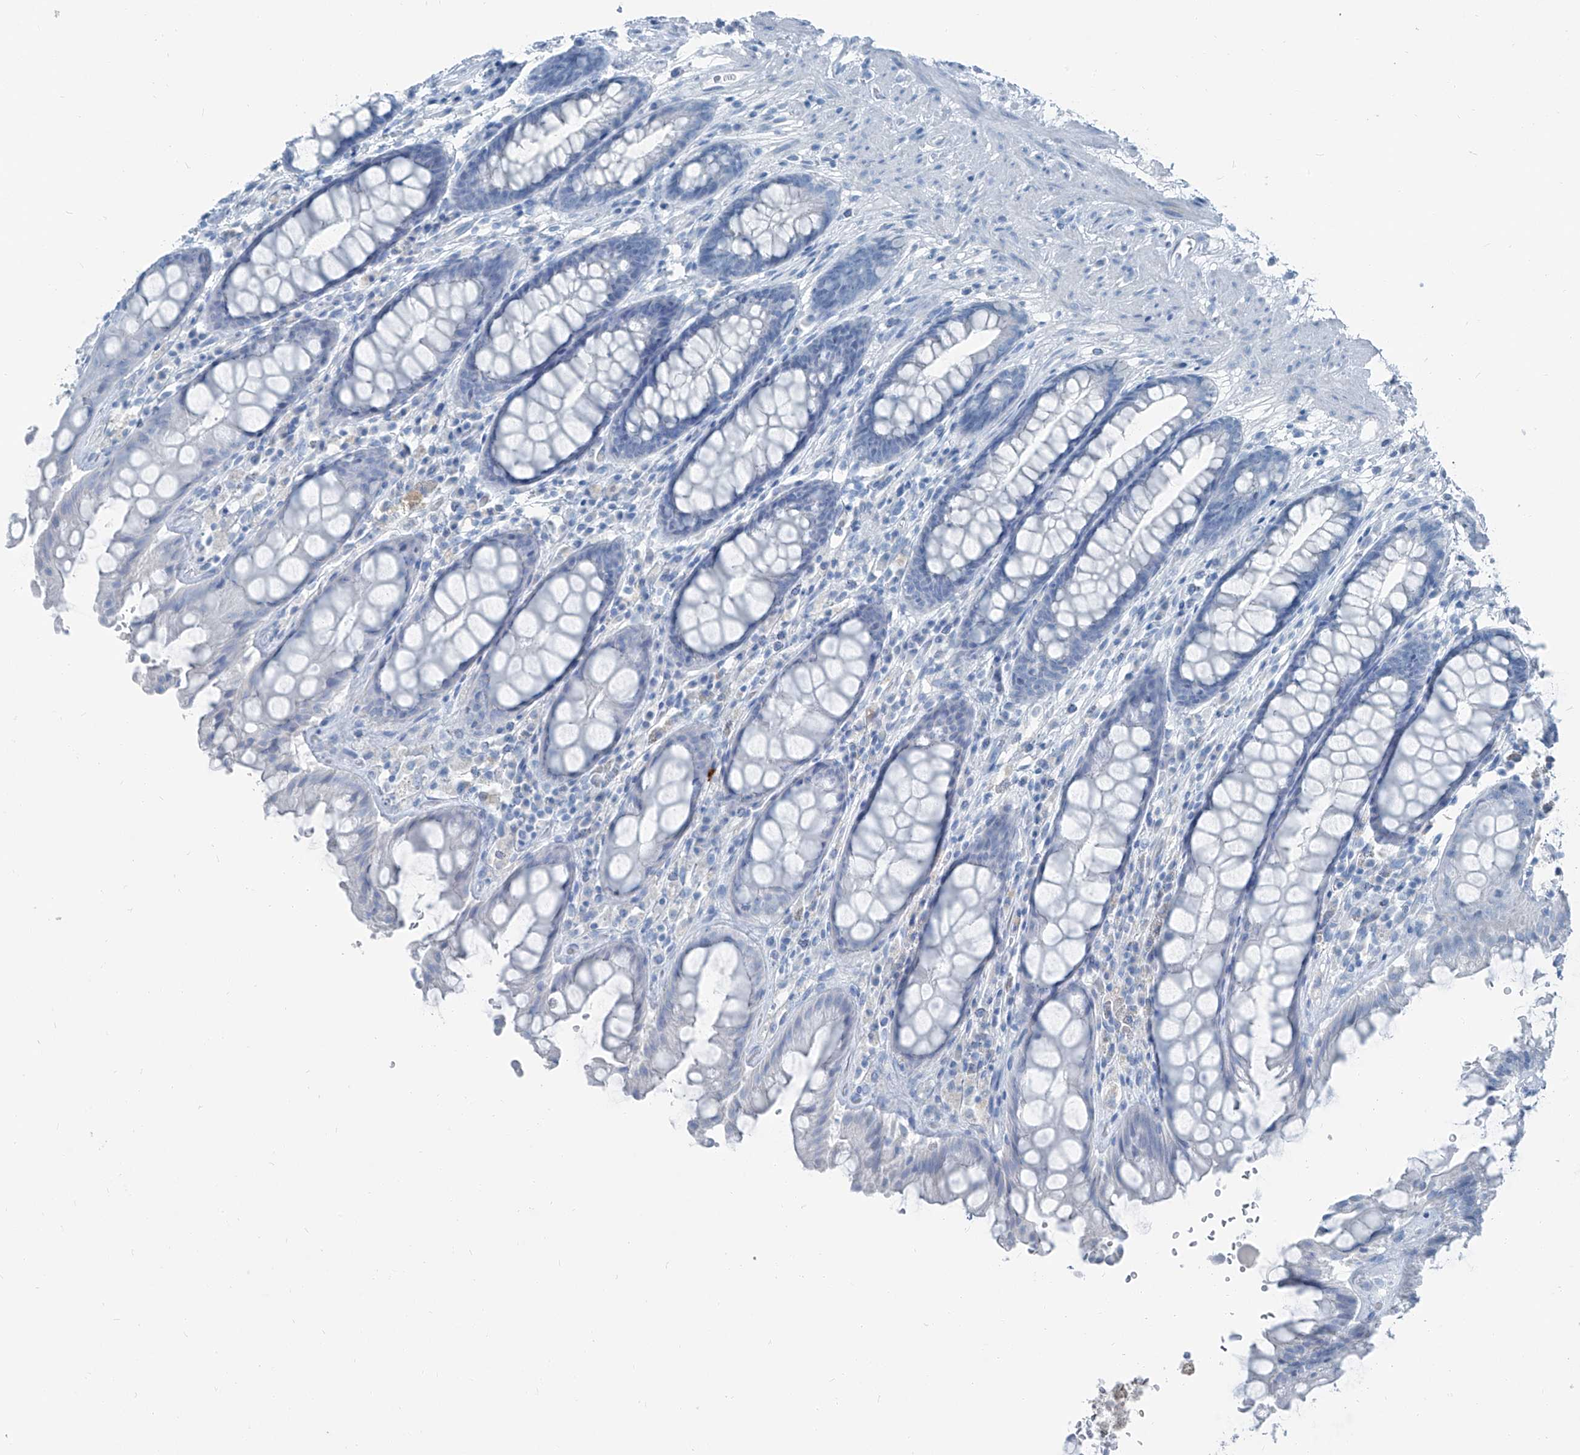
{"staining": {"intensity": "negative", "quantity": "none", "location": "none"}, "tissue": "rectum", "cell_type": "Glandular cells", "image_type": "normal", "snomed": [{"axis": "morphology", "description": "Normal tissue, NOS"}, {"axis": "topography", "description": "Rectum"}], "caption": "Protein analysis of normal rectum demonstrates no significant expression in glandular cells. (Stains: DAB immunohistochemistry (IHC) with hematoxylin counter stain, Microscopy: brightfield microscopy at high magnification).", "gene": "RGN", "patient": {"sex": "male", "age": 64}}